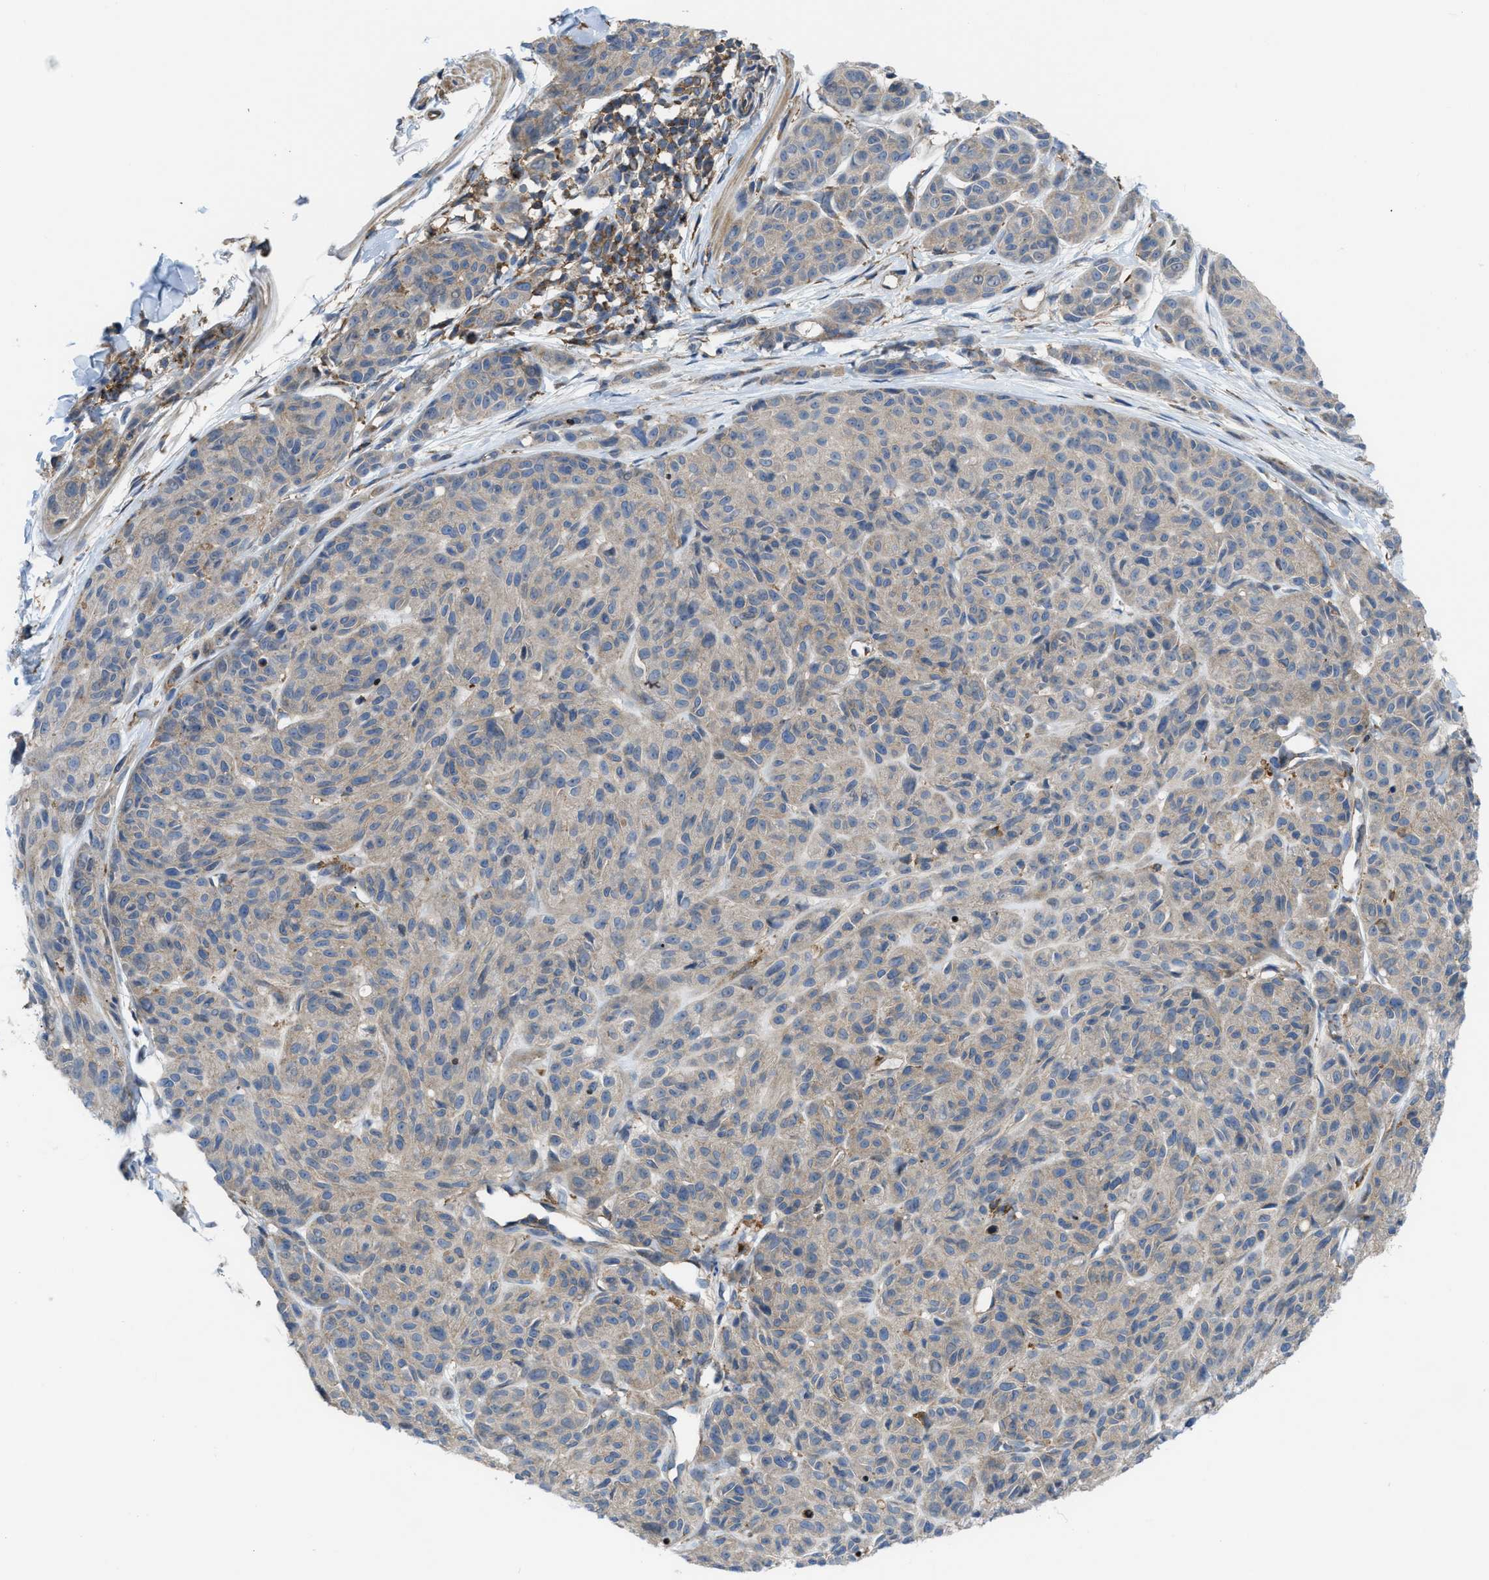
{"staining": {"intensity": "weak", "quantity": ">75%", "location": "cytoplasmic/membranous"}, "tissue": "melanoma", "cell_type": "Tumor cells", "image_type": "cancer", "snomed": [{"axis": "morphology", "description": "Malignant melanoma, NOS"}, {"axis": "topography", "description": "Skin"}], "caption": "Weak cytoplasmic/membranous expression is identified in approximately >75% of tumor cells in melanoma.", "gene": "MYO18A", "patient": {"sex": "male", "age": 62}}